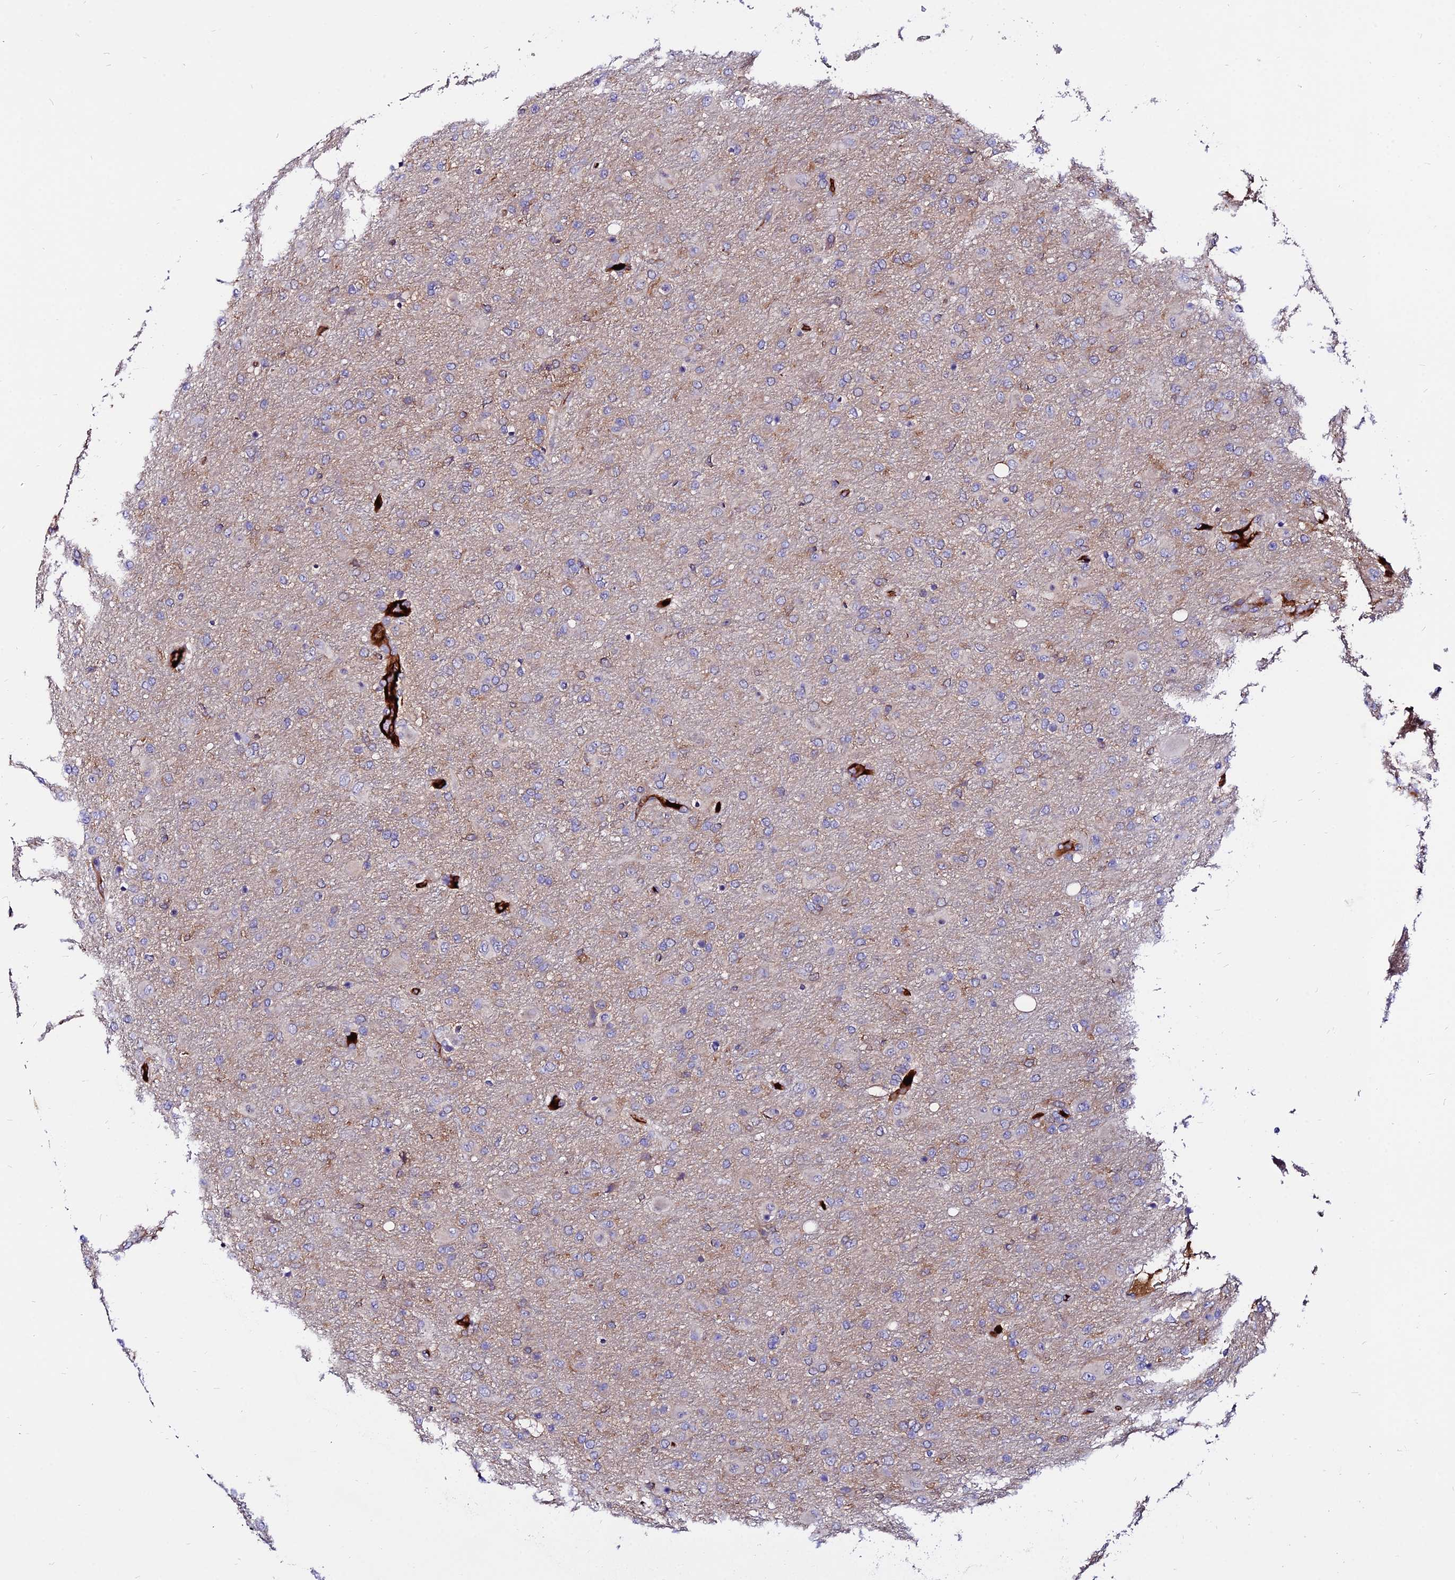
{"staining": {"intensity": "weak", "quantity": "<25%", "location": "cytoplasmic/membranous"}, "tissue": "glioma", "cell_type": "Tumor cells", "image_type": "cancer", "snomed": [{"axis": "morphology", "description": "Glioma, malignant, Low grade"}, {"axis": "topography", "description": "Brain"}], "caption": "Tumor cells show no significant protein staining in malignant glioma (low-grade).", "gene": "PYM1", "patient": {"sex": "male", "age": 65}}